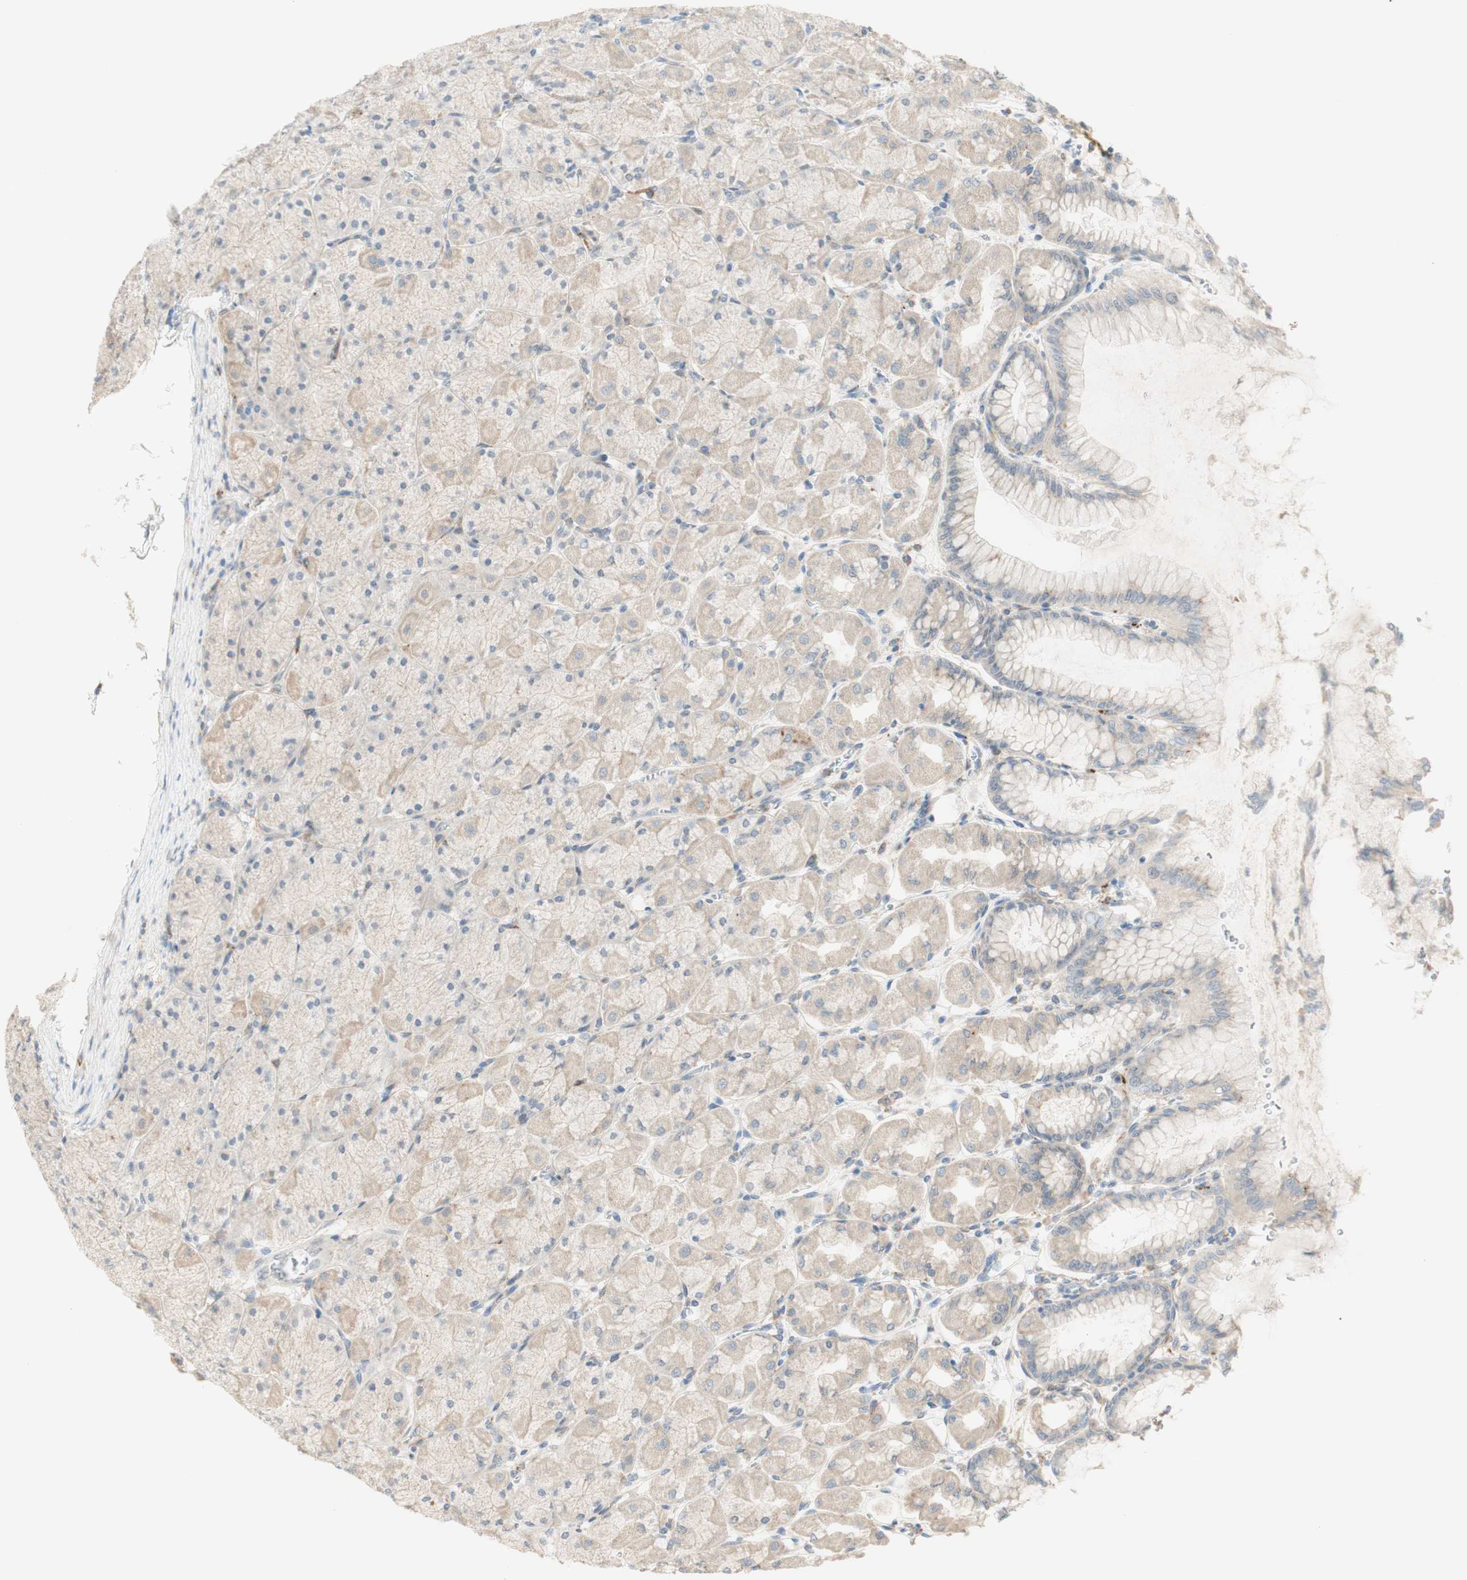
{"staining": {"intensity": "moderate", "quantity": "25%-75%", "location": "cytoplasmic/membranous,nuclear"}, "tissue": "stomach", "cell_type": "Glandular cells", "image_type": "normal", "snomed": [{"axis": "morphology", "description": "Normal tissue, NOS"}, {"axis": "topography", "description": "Stomach, upper"}], "caption": "A brown stain shows moderate cytoplasmic/membranous,nuclear staining of a protein in glandular cells of unremarkable stomach. The protein of interest is shown in brown color, while the nuclei are stained blue.", "gene": "GAPT", "patient": {"sex": "female", "age": 56}}